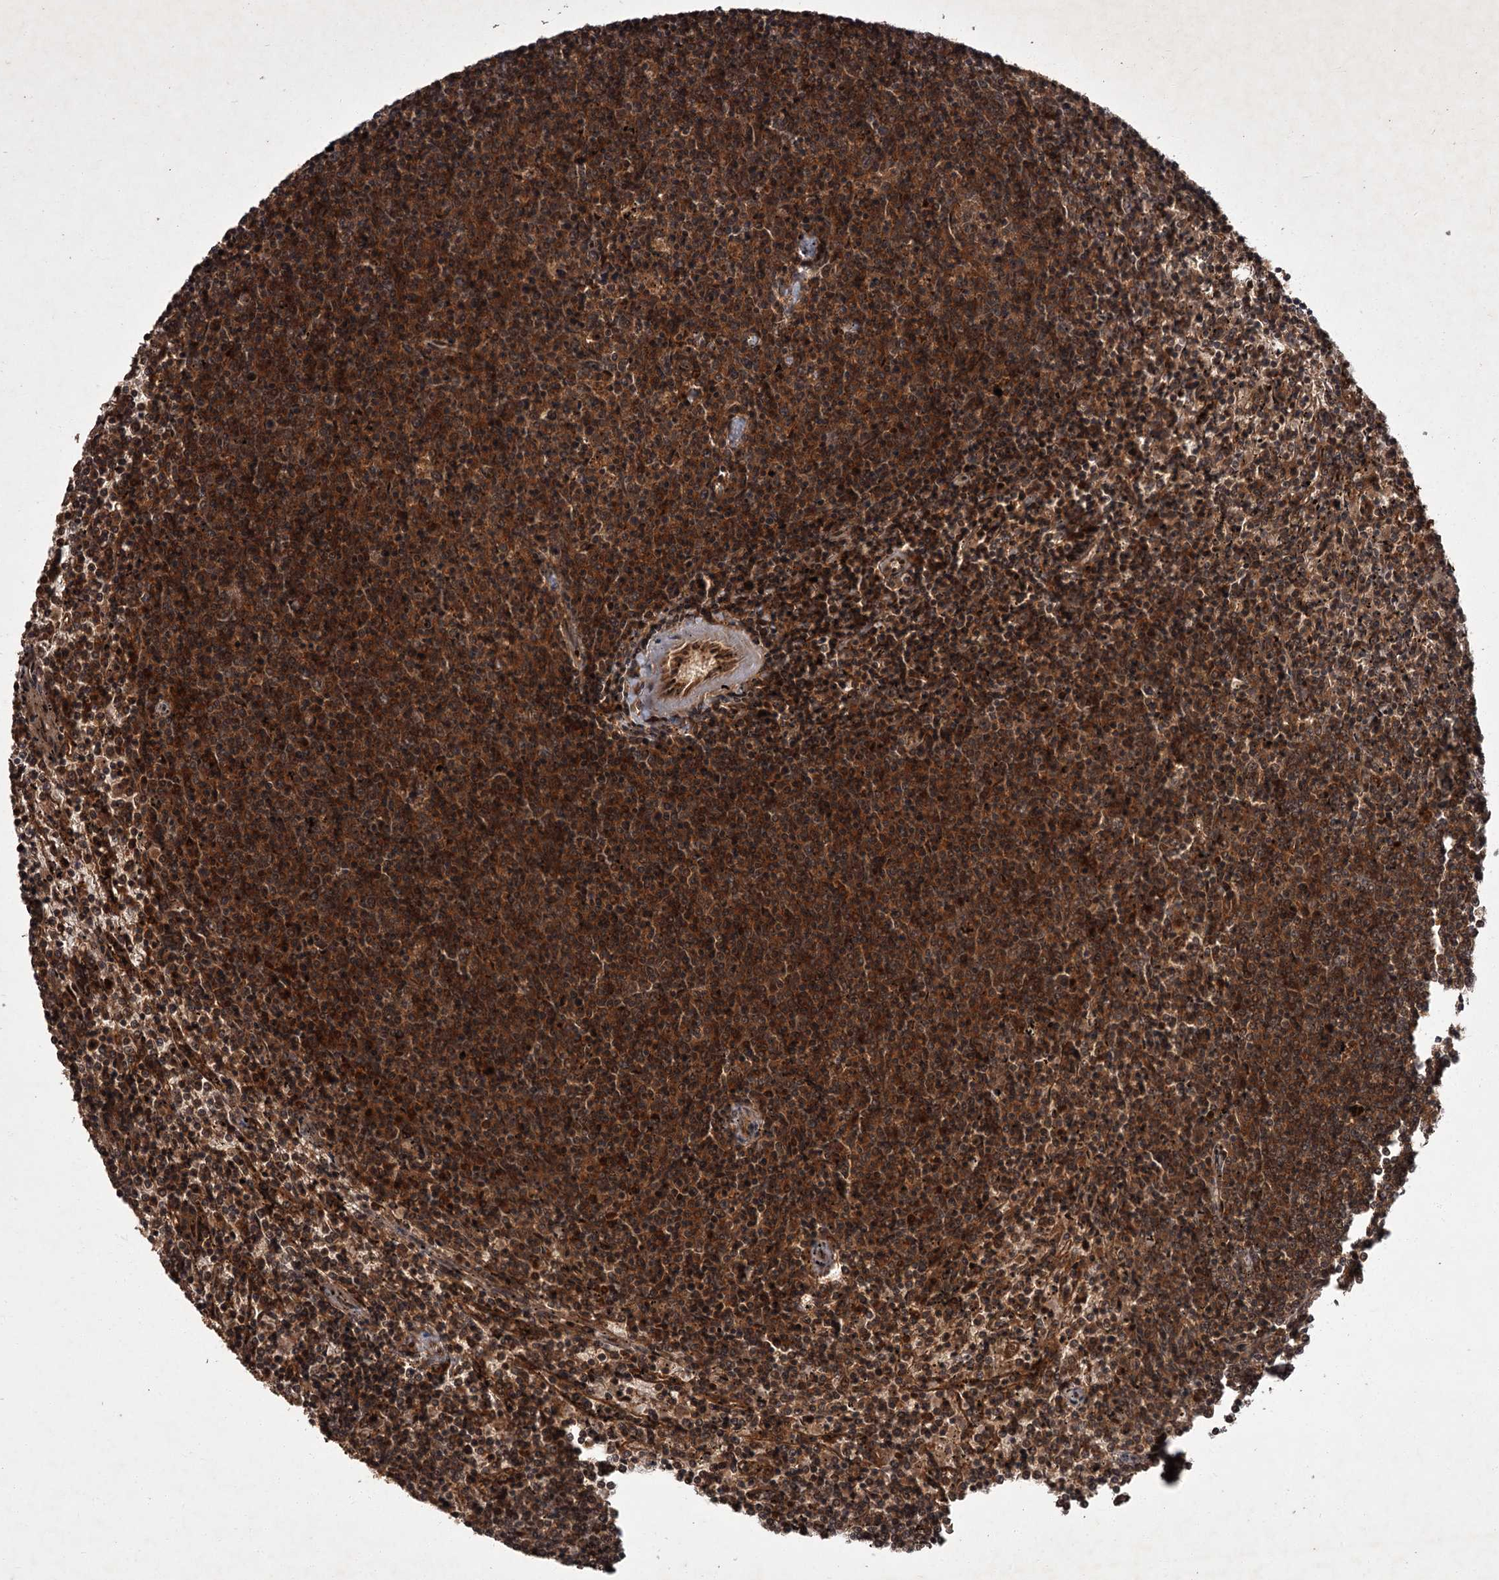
{"staining": {"intensity": "strong", "quantity": ">75%", "location": "cytoplasmic/membranous"}, "tissue": "lymphoma", "cell_type": "Tumor cells", "image_type": "cancer", "snomed": [{"axis": "morphology", "description": "Malignant lymphoma, non-Hodgkin's type, Low grade"}, {"axis": "topography", "description": "Spleen"}], "caption": "The immunohistochemical stain labels strong cytoplasmic/membranous expression in tumor cells of lymphoma tissue.", "gene": "TBC1D23", "patient": {"sex": "female", "age": 50}}